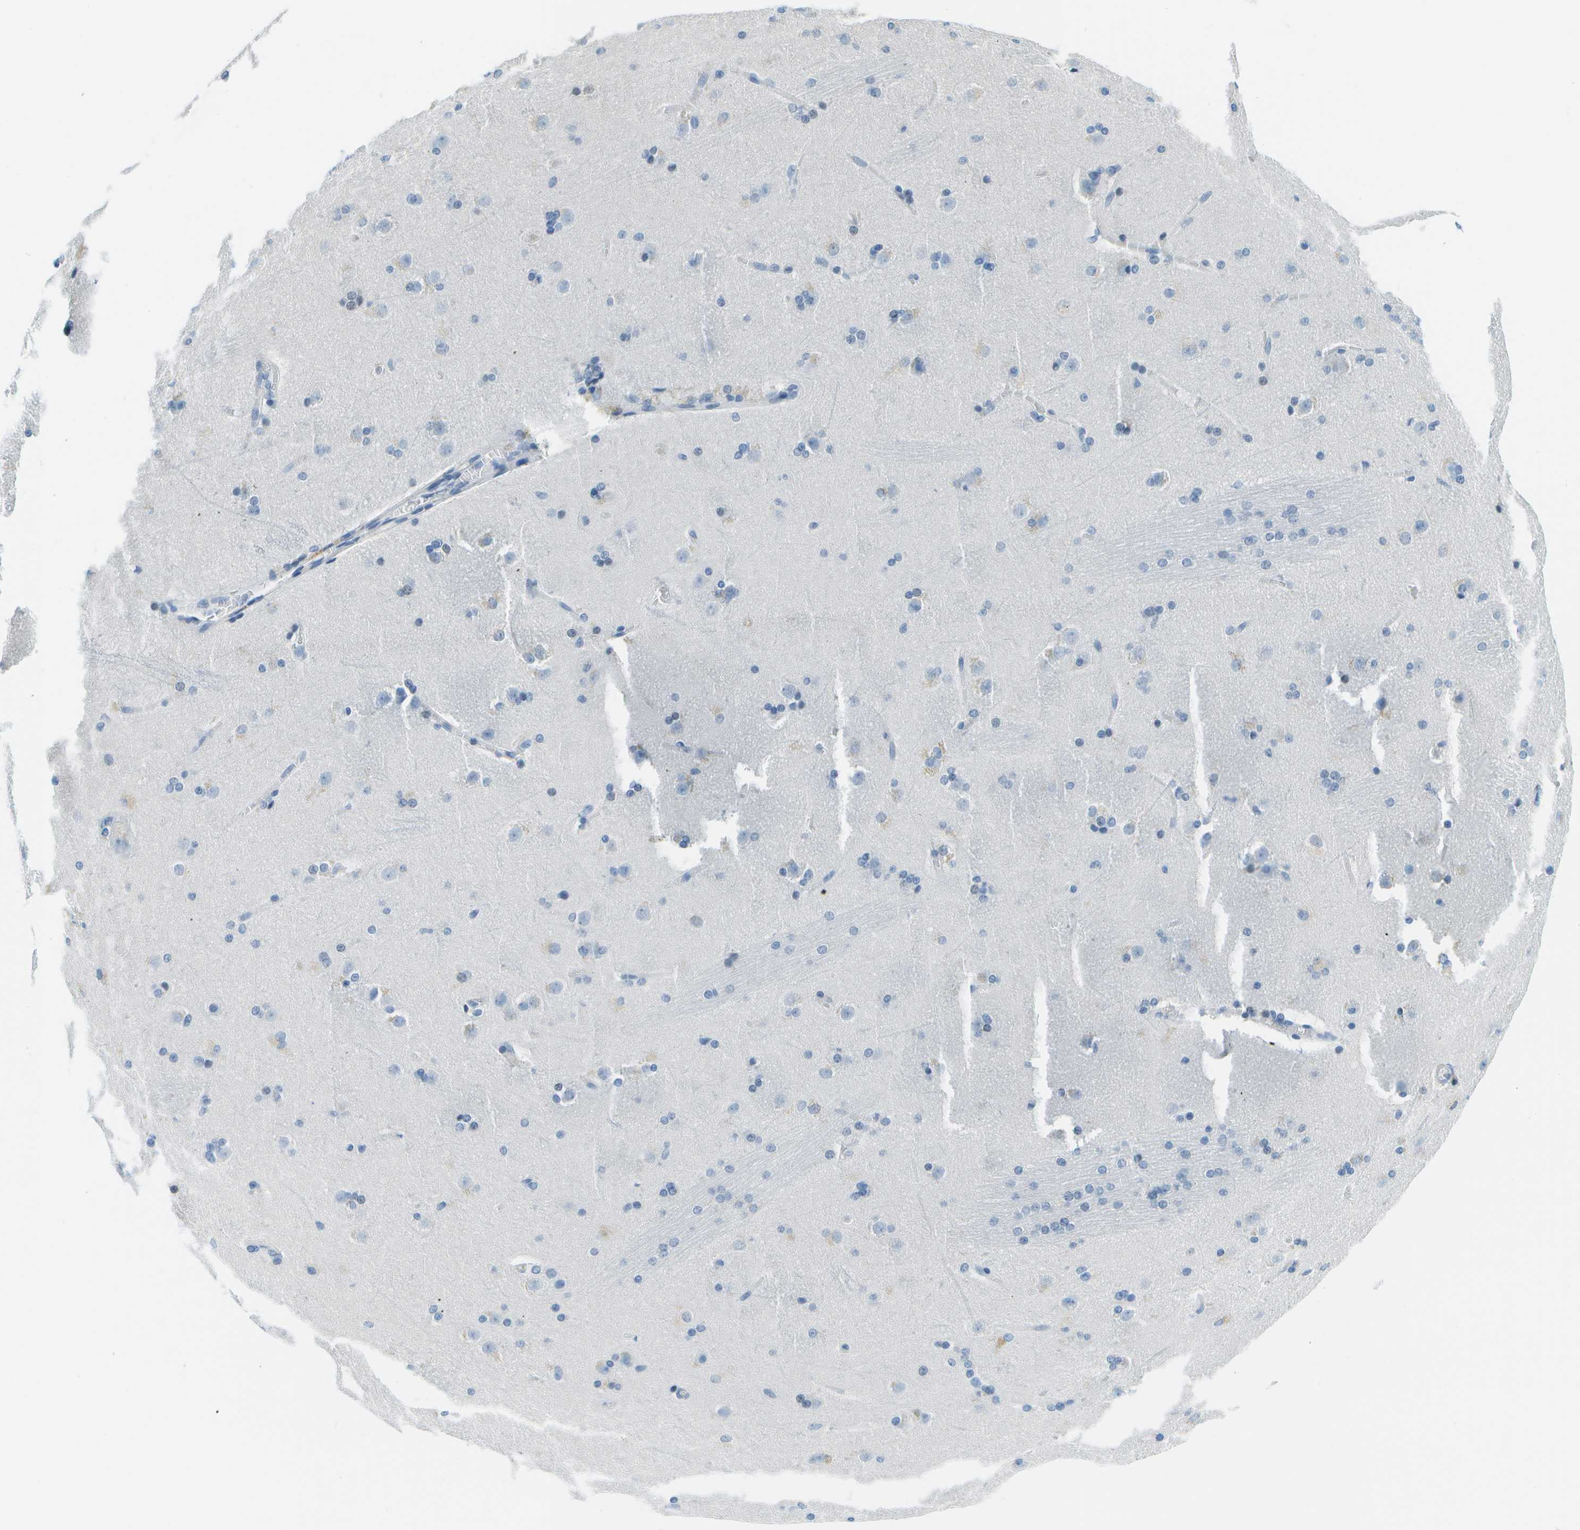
{"staining": {"intensity": "negative", "quantity": "none", "location": "none"}, "tissue": "caudate", "cell_type": "Glial cells", "image_type": "normal", "snomed": [{"axis": "morphology", "description": "Normal tissue, NOS"}, {"axis": "topography", "description": "Lateral ventricle wall"}], "caption": "Immunohistochemistry image of unremarkable caudate: caudate stained with DAB displays no significant protein expression in glial cells.", "gene": "CDHR2", "patient": {"sex": "female", "age": 19}}